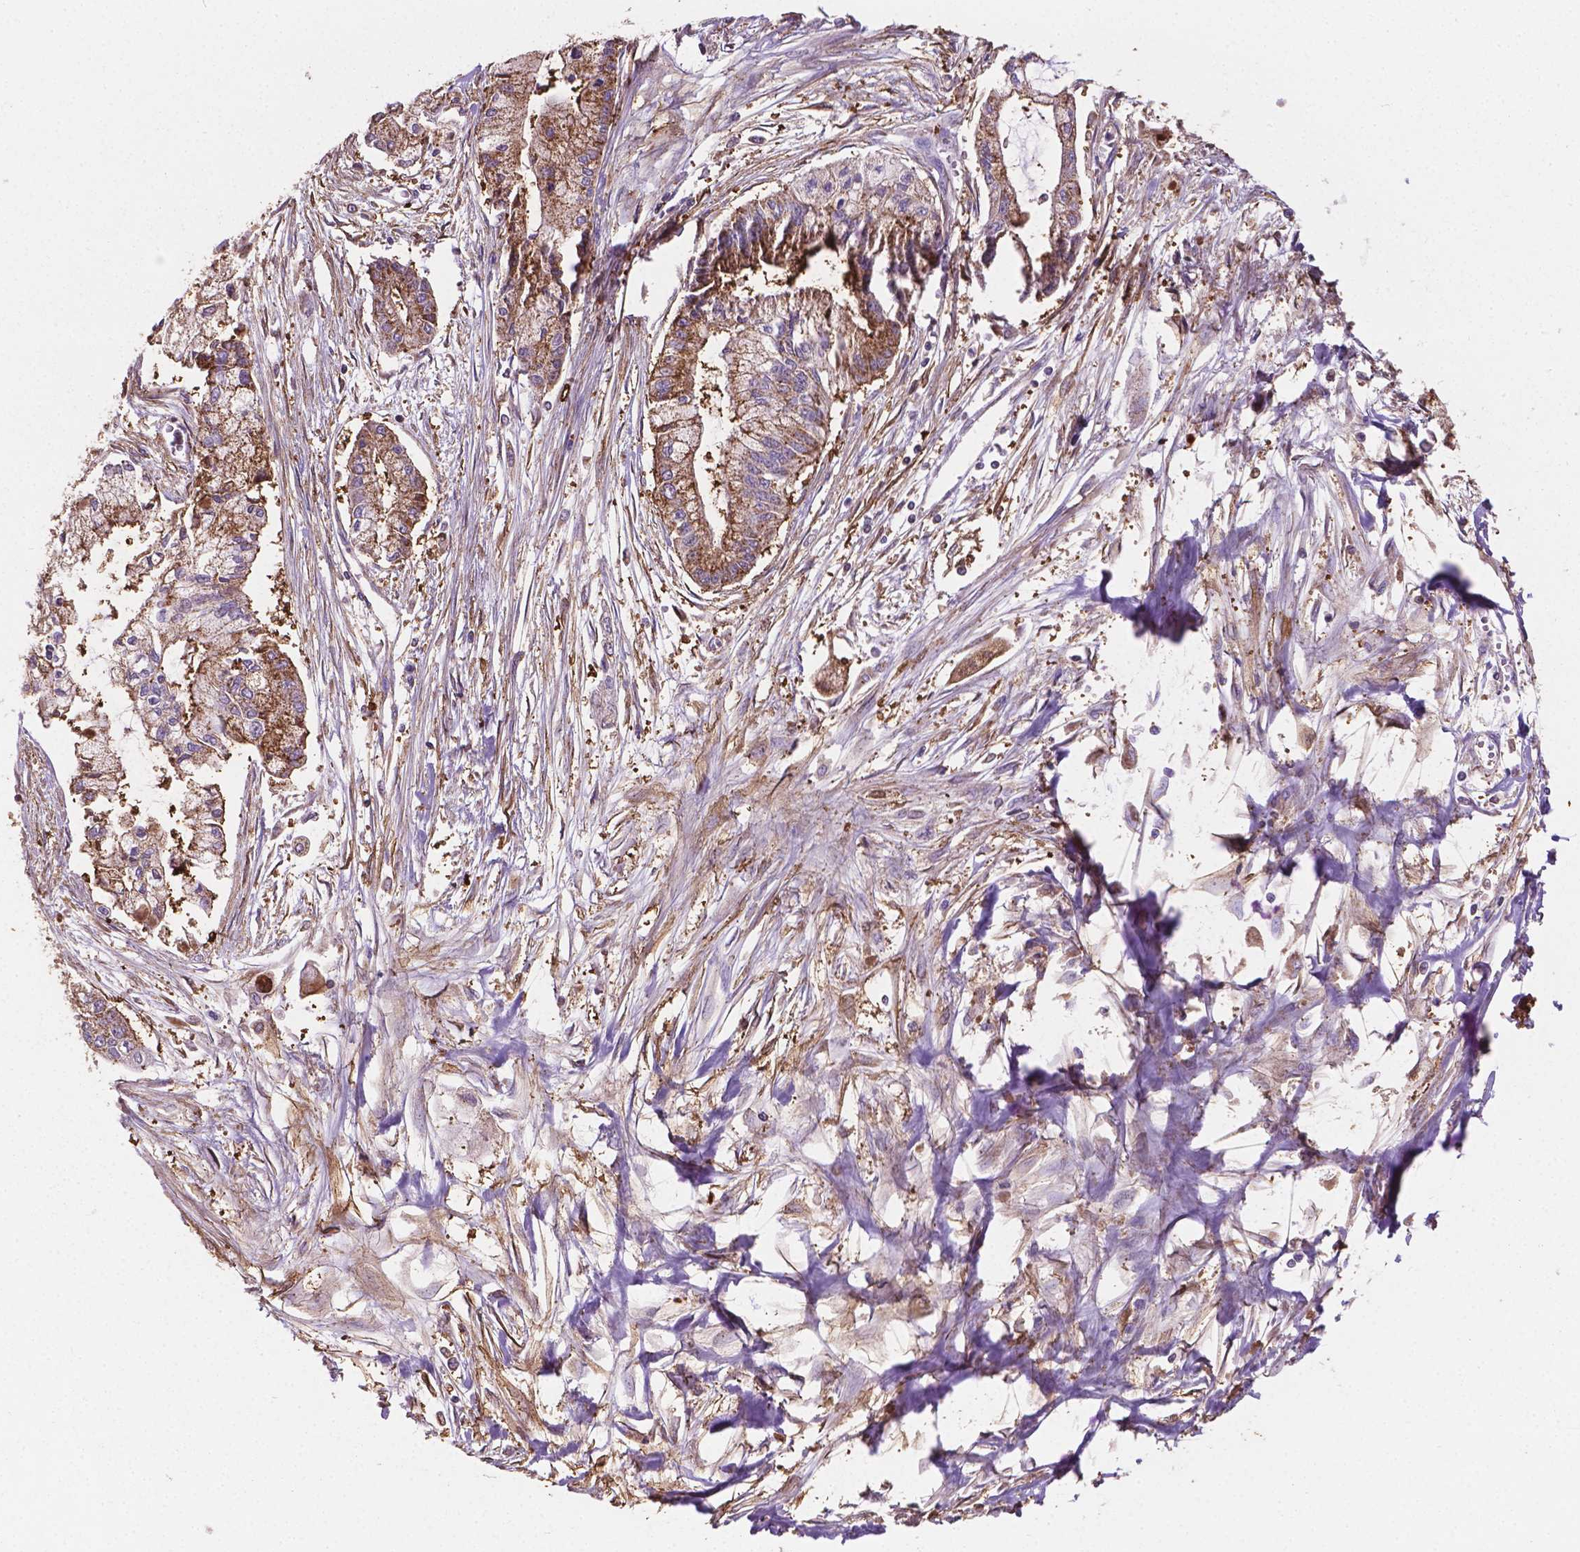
{"staining": {"intensity": "moderate", "quantity": "25%-75%", "location": "cytoplasmic/membranous"}, "tissue": "pancreatic cancer", "cell_type": "Tumor cells", "image_type": "cancer", "snomed": [{"axis": "morphology", "description": "Adenocarcinoma, NOS"}, {"axis": "topography", "description": "Pancreas"}], "caption": "IHC of adenocarcinoma (pancreatic) displays medium levels of moderate cytoplasmic/membranous expression in approximately 25%-75% of tumor cells. The protein is stained brown, and the nuclei are stained in blue (DAB IHC with brightfield microscopy, high magnification).", "gene": "TCAF1", "patient": {"sex": "male", "age": 54}}